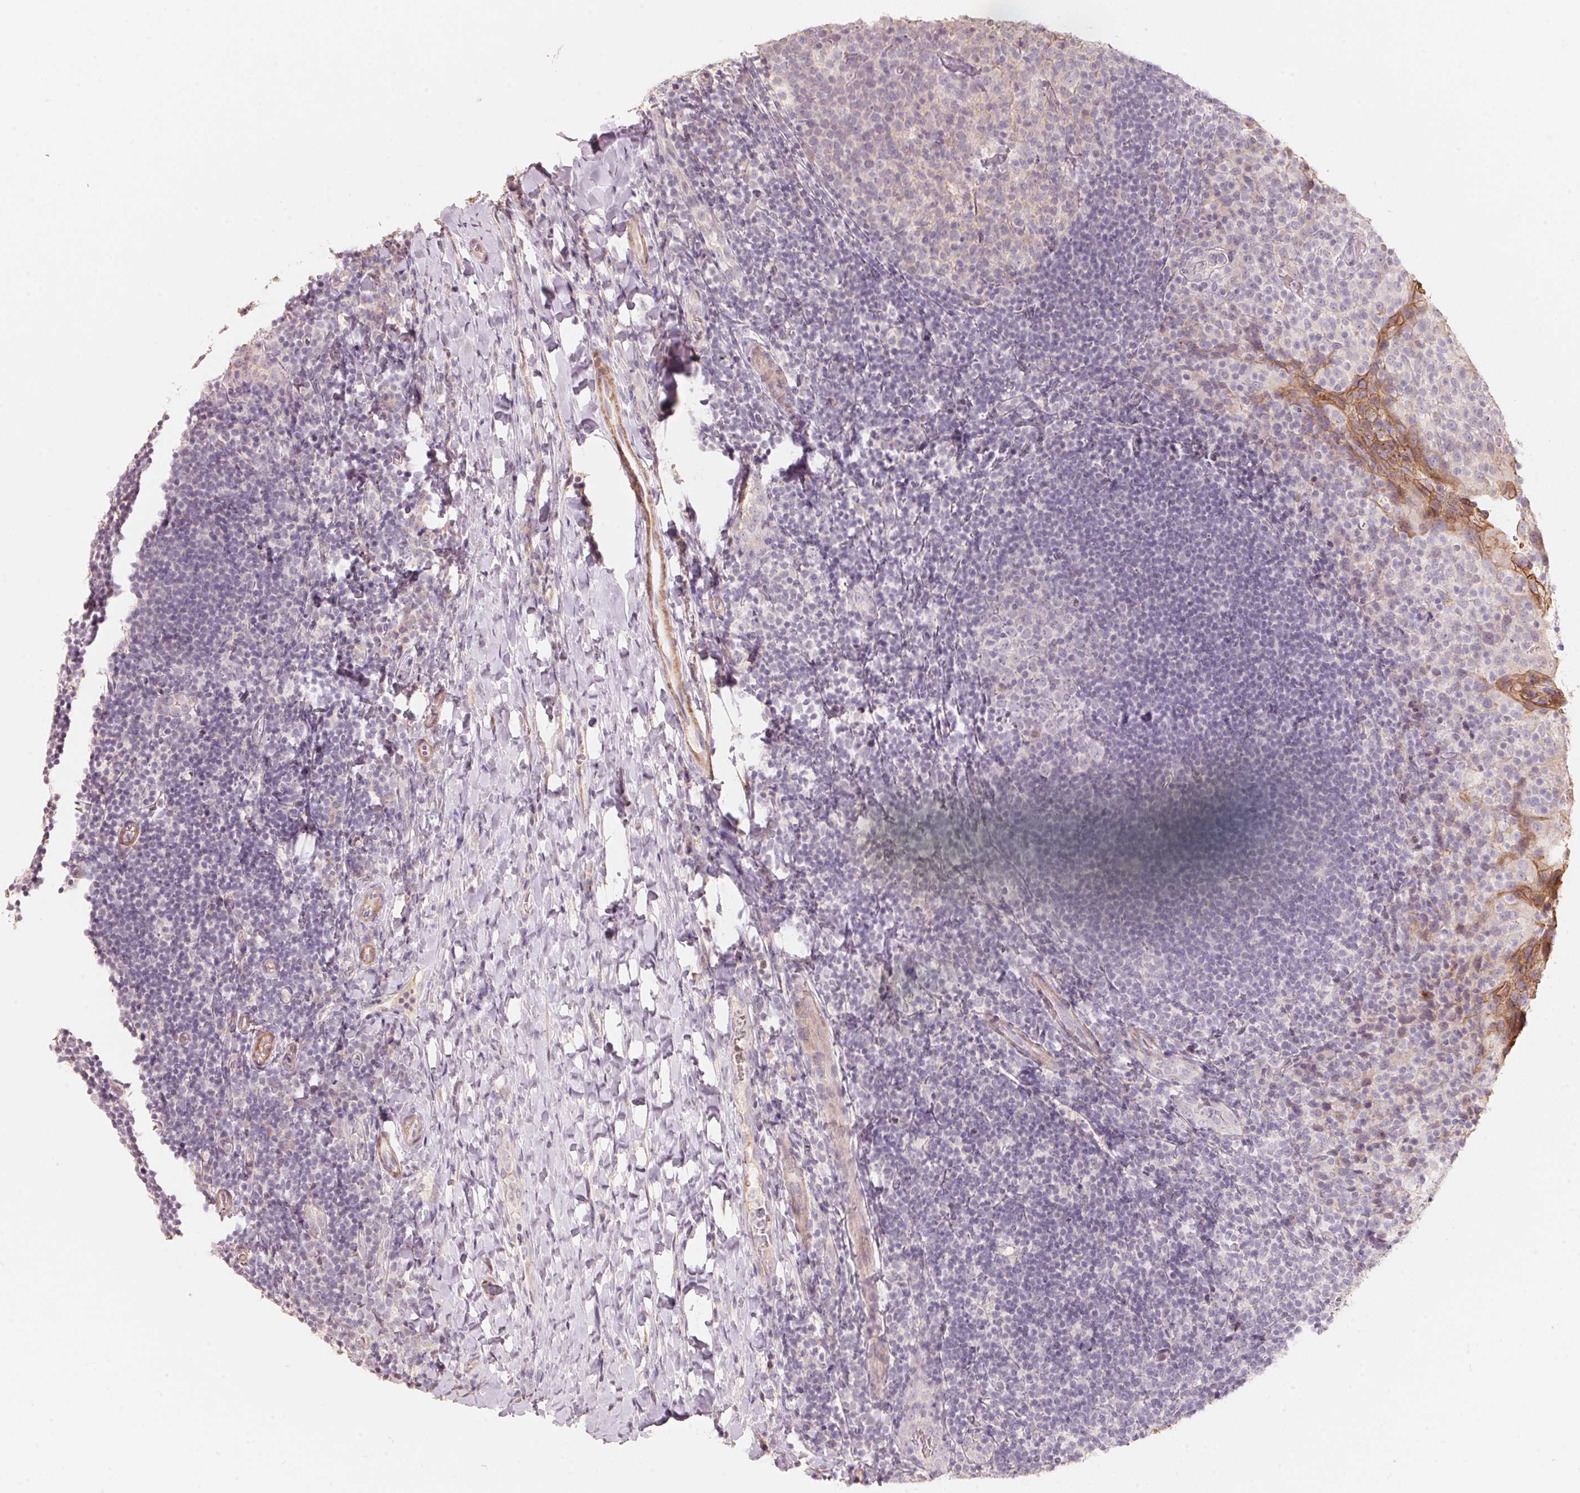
{"staining": {"intensity": "negative", "quantity": "none", "location": "none"}, "tissue": "tonsil", "cell_type": "Germinal center cells", "image_type": "normal", "snomed": [{"axis": "morphology", "description": "Normal tissue, NOS"}, {"axis": "topography", "description": "Tonsil"}], "caption": "Immunohistochemistry (IHC) of normal tonsil displays no expression in germinal center cells.", "gene": "TP53AIP1", "patient": {"sex": "female", "age": 10}}